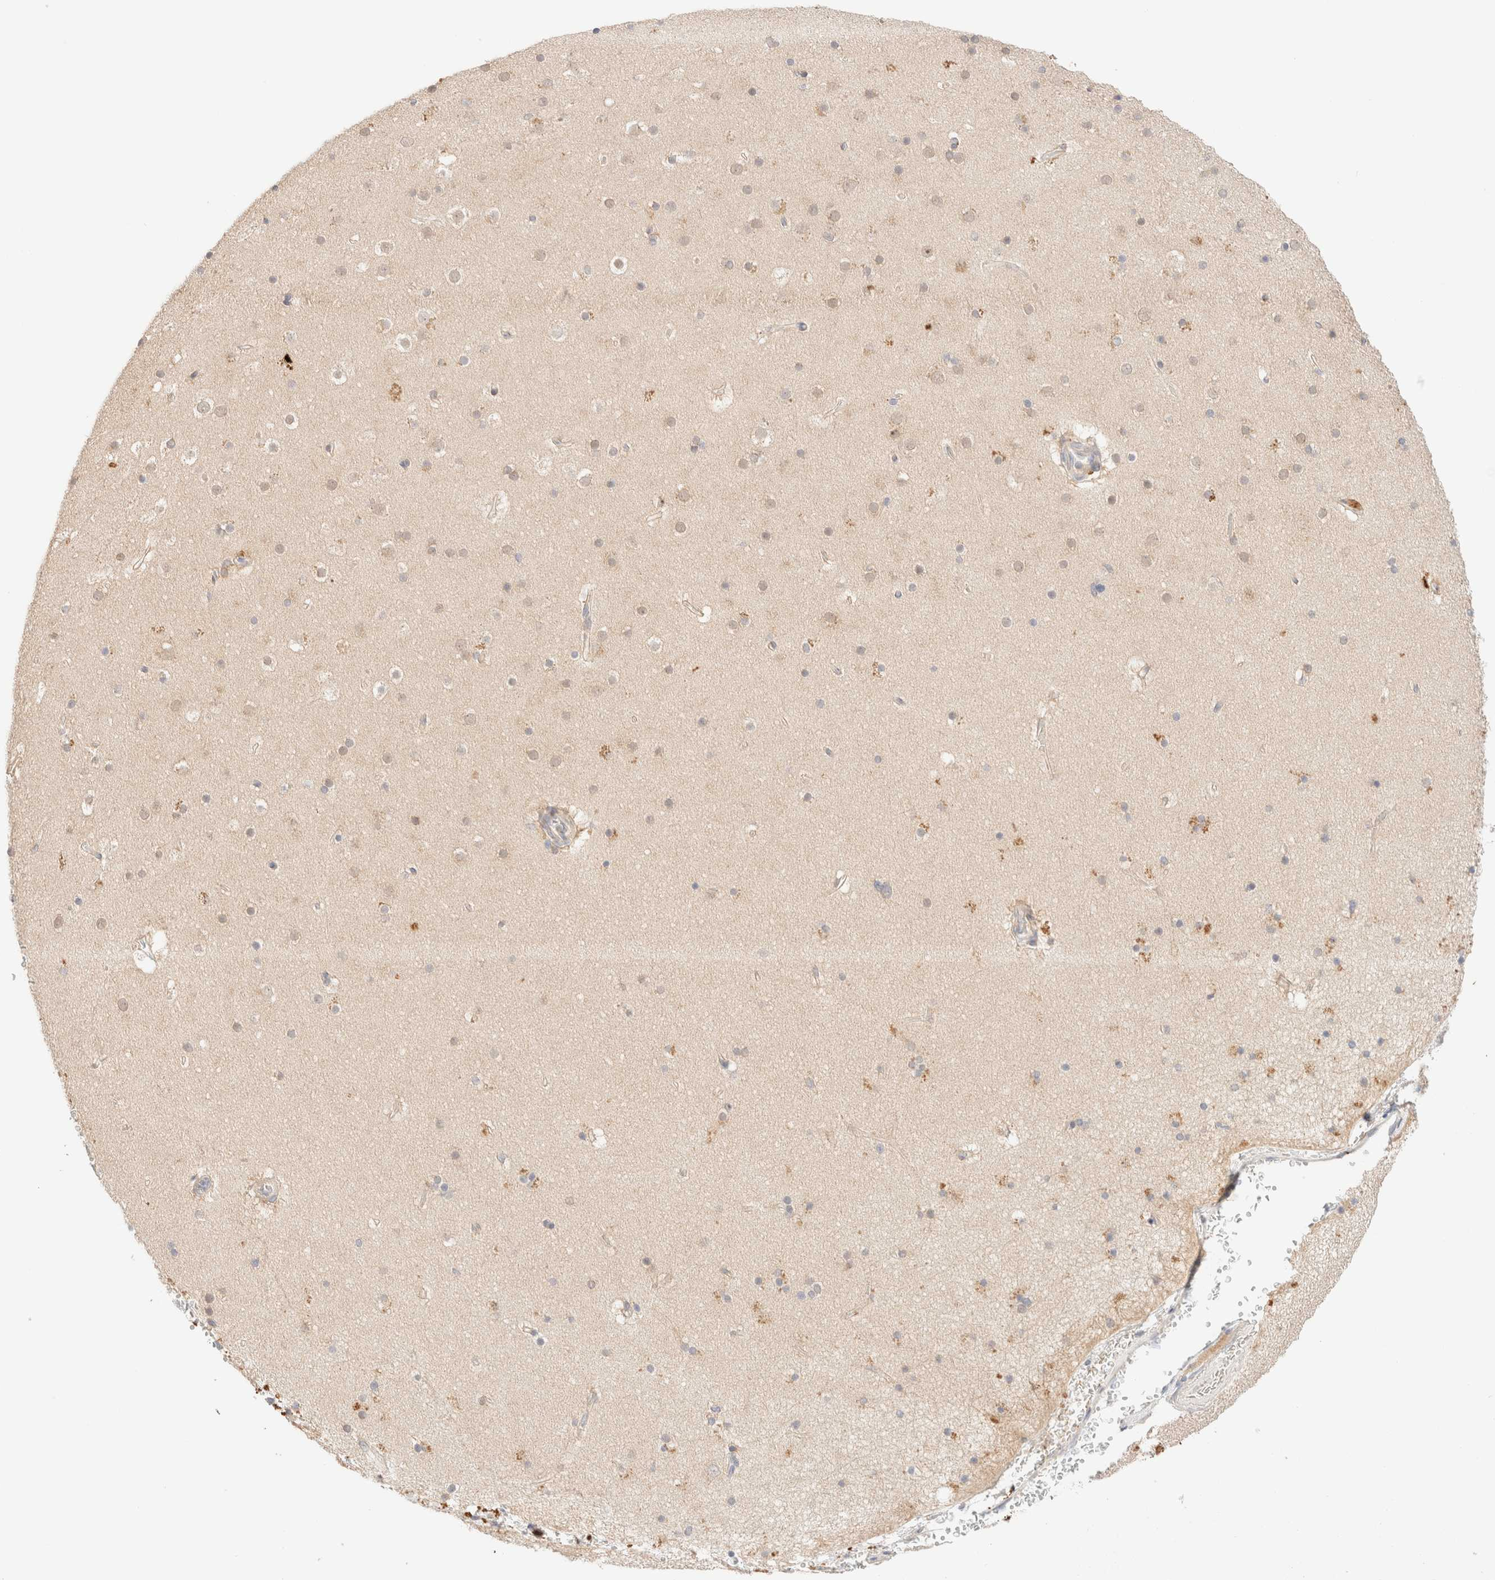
{"staining": {"intensity": "negative", "quantity": "none", "location": "none"}, "tissue": "cerebral cortex", "cell_type": "Endothelial cells", "image_type": "normal", "snomed": [{"axis": "morphology", "description": "Normal tissue, NOS"}, {"axis": "topography", "description": "Cerebral cortex"}], "caption": "Cerebral cortex stained for a protein using immunohistochemistry (IHC) demonstrates no positivity endothelial cells.", "gene": "SARM1", "patient": {"sex": "male", "age": 57}}